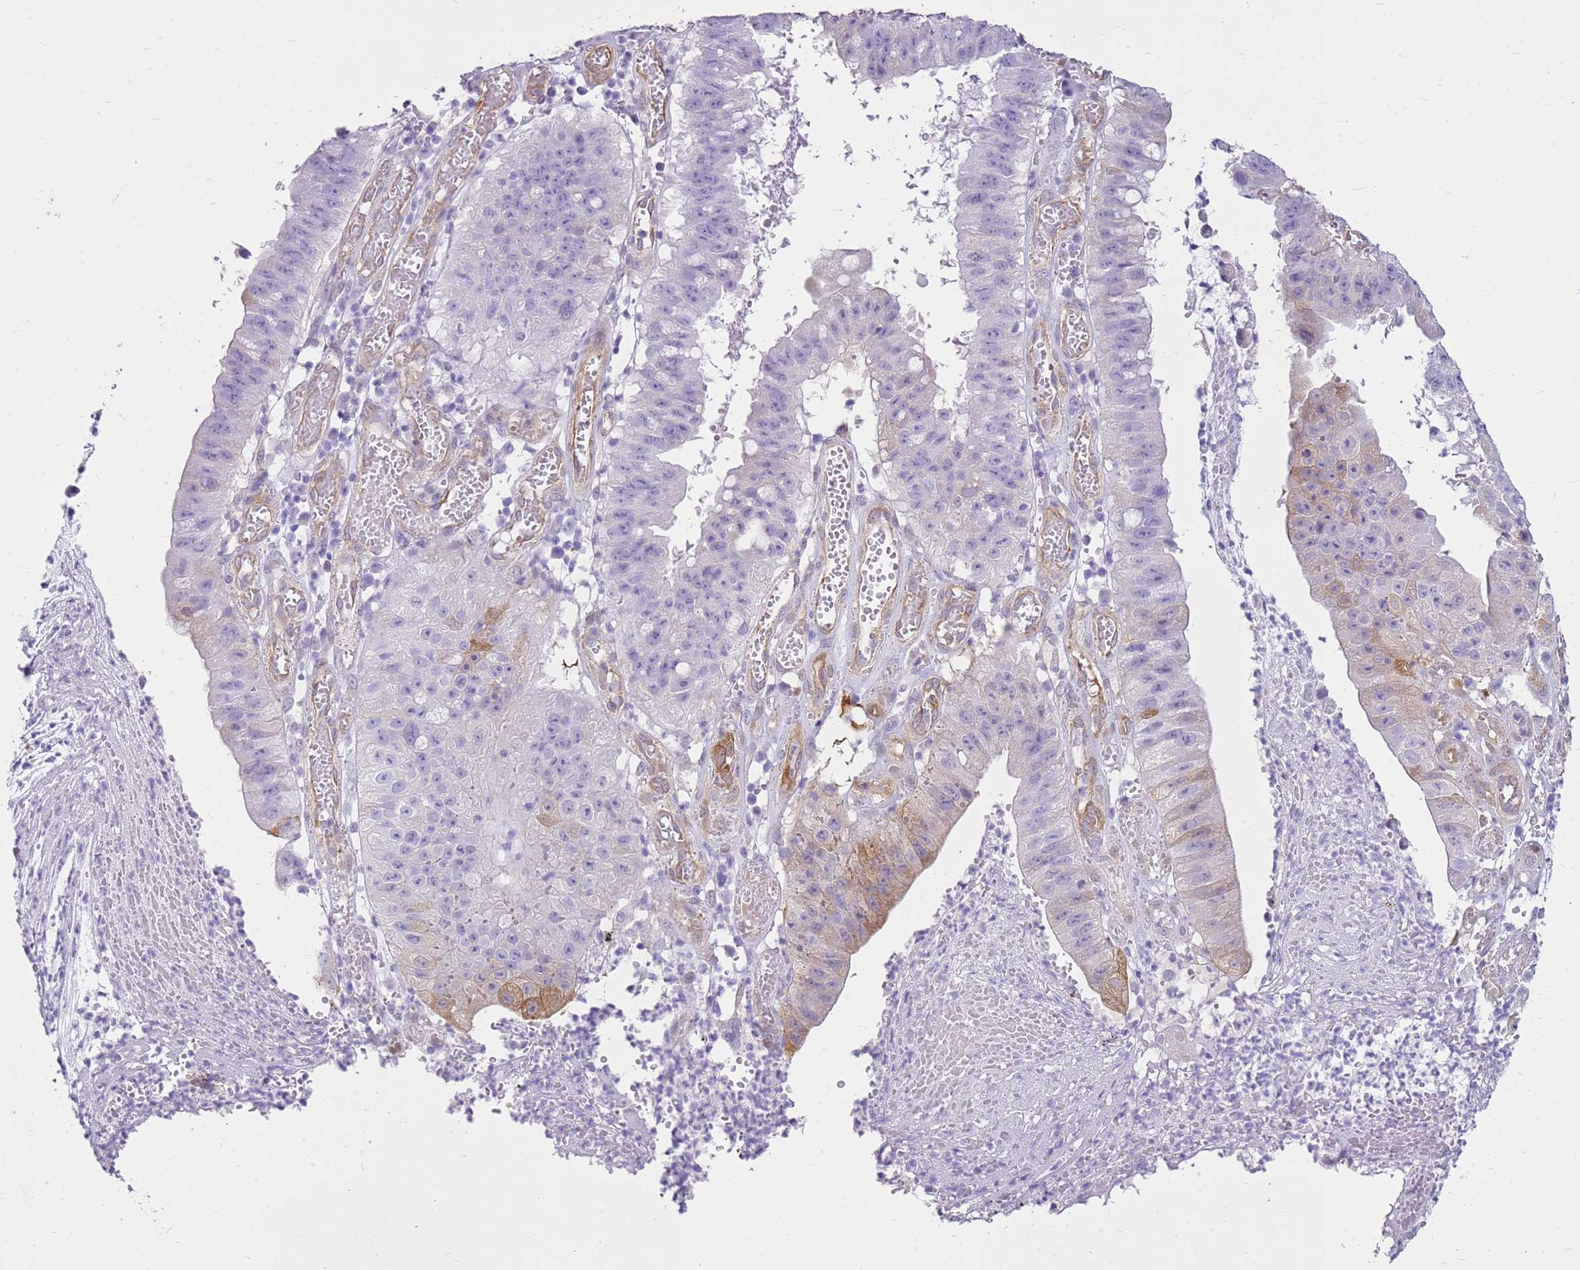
{"staining": {"intensity": "moderate", "quantity": "<25%", "location": "cytoplasmic/membranous"}, "tissue": "stomach cancer", "cell_type": "Tumor cells", "image_type": "cancer", "snomed": [{"axis": "morphology", "description": "Adenocarcinoma, NOS"}, {"axis": "topography", "description": "Stomach"}], "caption": "Protein staining of stomach cancer tissue displays moderate cytoplasmic/membranous expression in about <25% of tumor cells.", "gene": "HSPB1", "patient": {"sex": "male", "age": 59}}